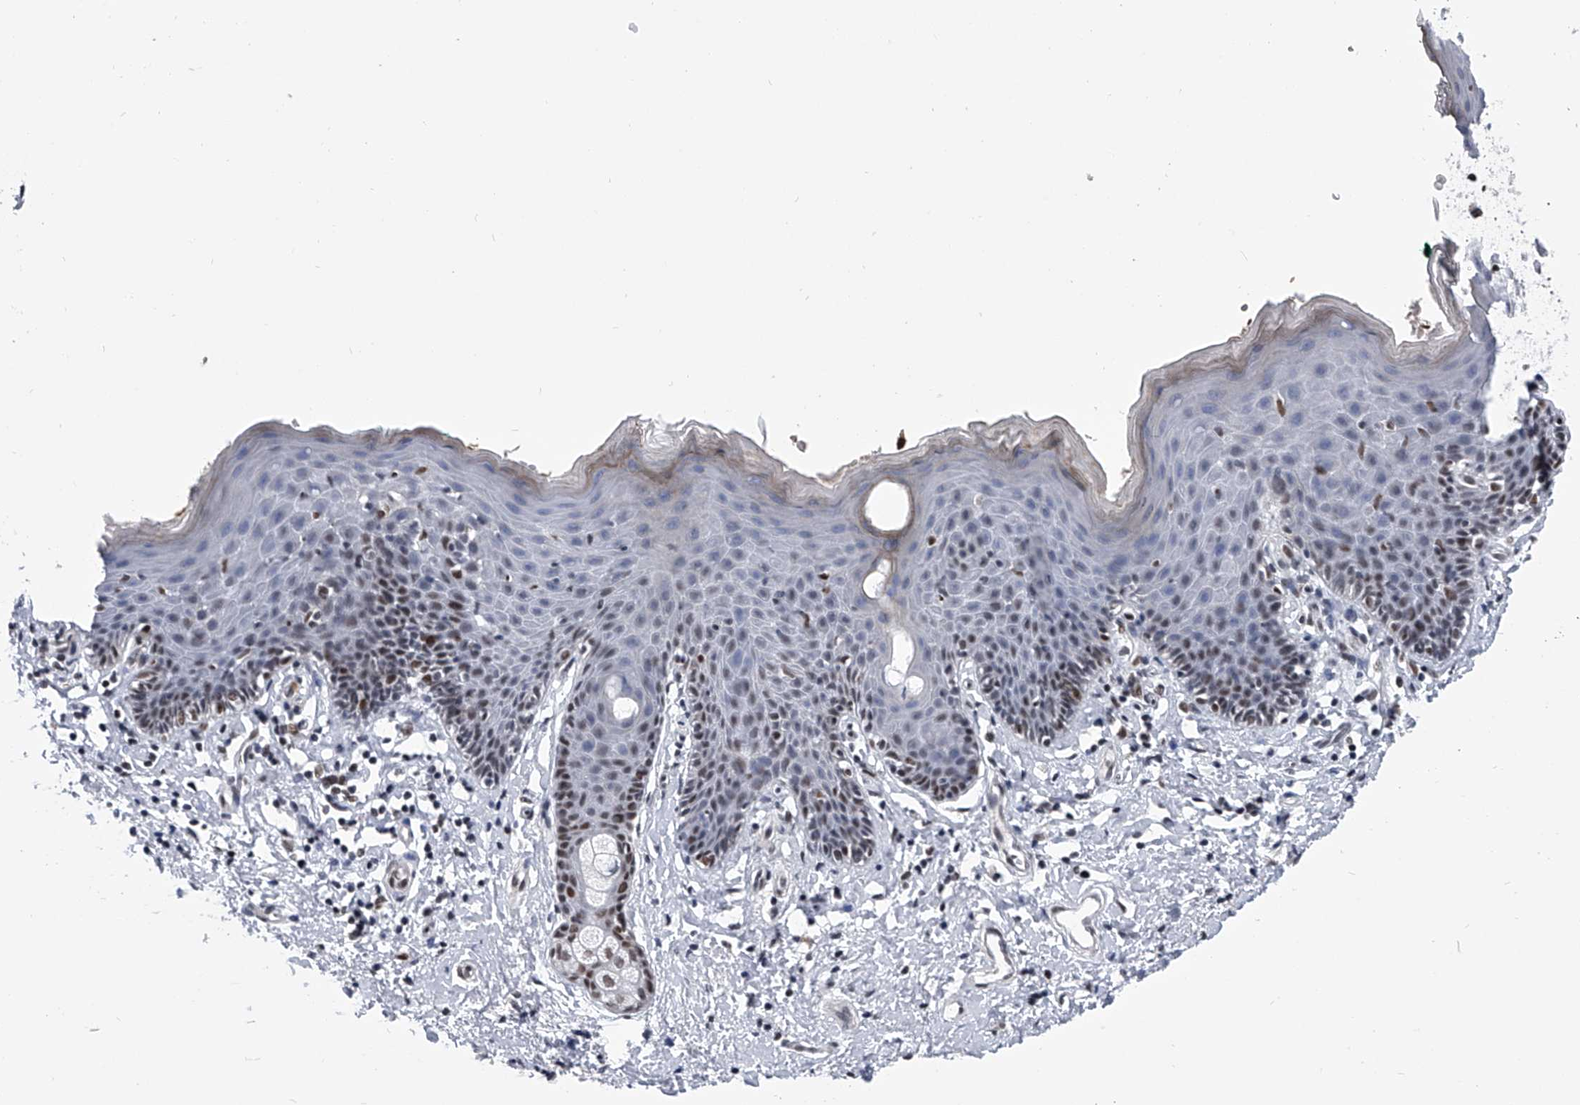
{"staining": {"intensity": "moderate", "quantity": ">75%", "location": "nuclear"}, "tissue": "skin", "cell_type": "Epidermal cells", "image_type": "normal", "snomed": [{"axis": "morphology", "description": "Normal tissue, NOS"}, {"axis": "topography", "description": "Vulva"}], "caption": "This histopathology image demonstrates IHC staining of normal human skin, with medium moderate nuclear staining in approximately >75% of epidermal cells.", "gene": "SIM2", "patient": {"sex": "female", "age": 66}}